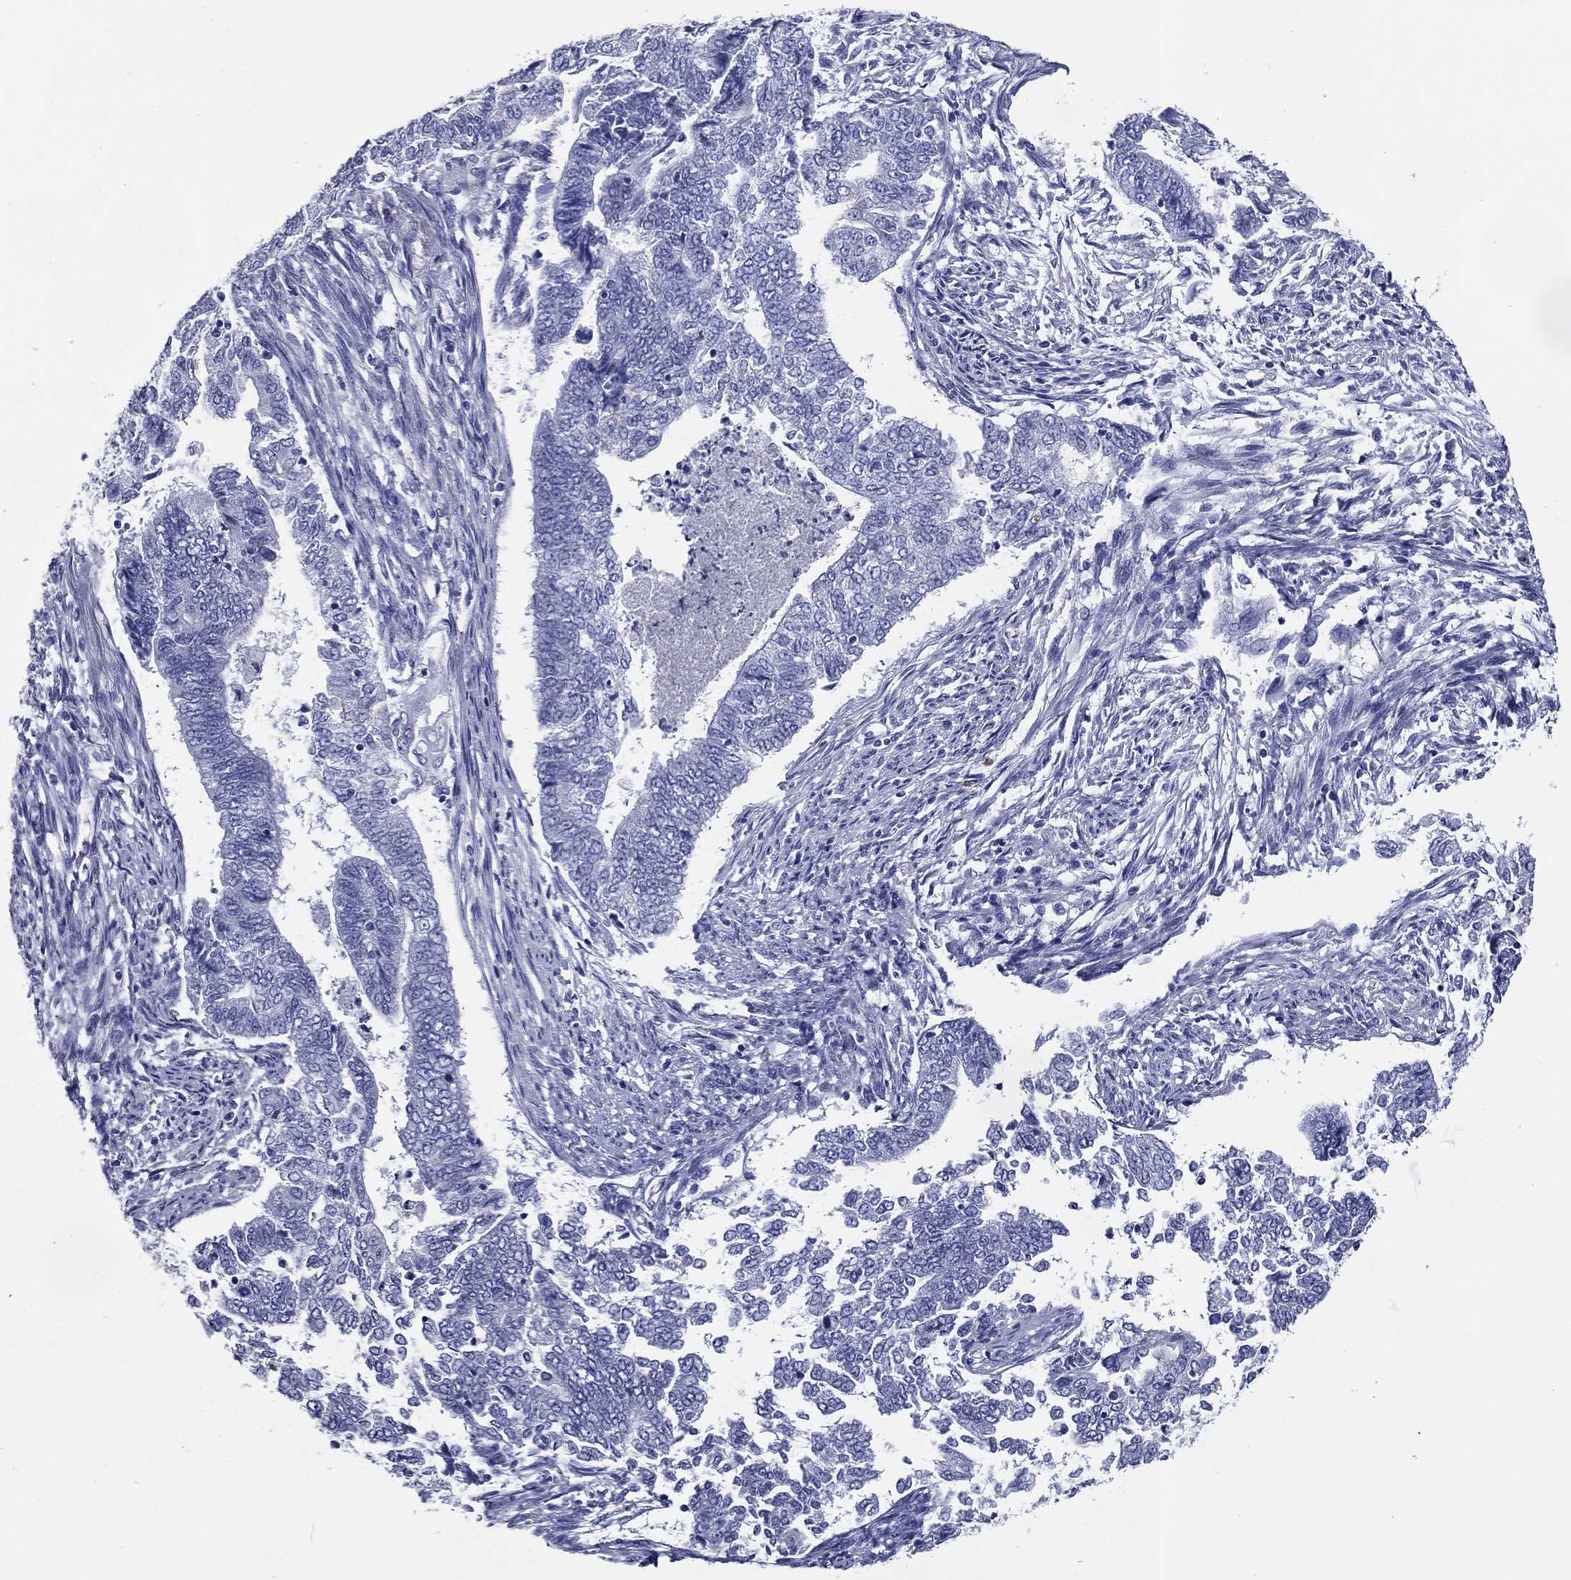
{"staining": {"intensity": "negative", "quantity": "none", "location": "none"}, "tissue": "endometrial cancer", "cell_type": "Tumor cells", "image_type": "cancer", "snomed": [{"axis": "morphology", "description": "Adenocarcinoma, NOS"}, {"axis": "topography", "description": "Endometrium"}], "caption": "The histopathology image demonstrates no staining of tumor cells in endometrial cancer (adenocarcinoma). The staining was performed using DAB to visualize the protein expression in brown, while the nuclei were stained in blue with hematoxylin (Magnification: 20x).", "gene": "ACE2", "patient": {"sex": "female", "age": 65}}